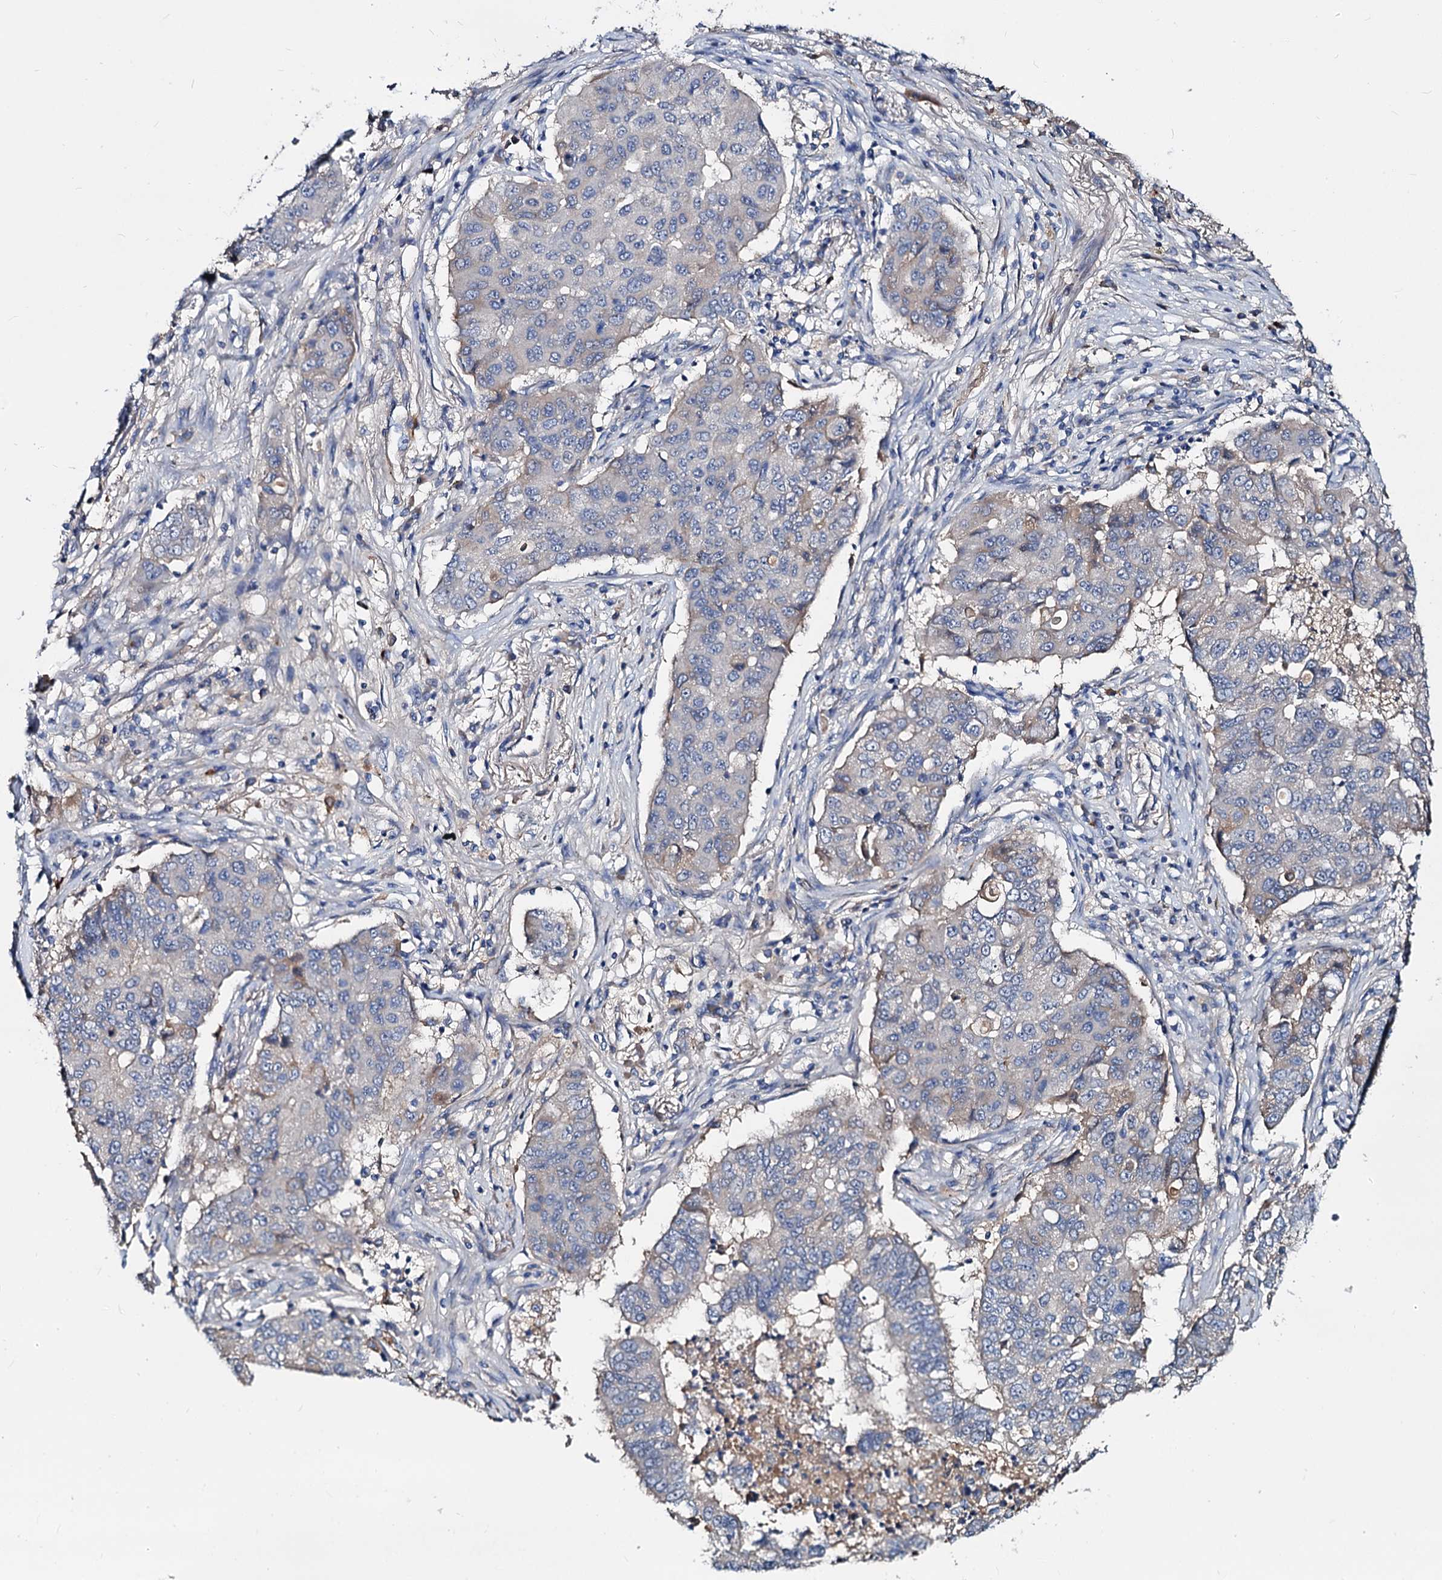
{"staining": {"intensity": "weak", "quantity": "<25%", "location": "cytoplasmic/membranous"}, "tissue": "lung cancer", "cell_type": "Tumor cells", "image_type": "cancer", "snomed": [{"axis": "morphology", "description": "Squamous cell carcinoma, NOS"}, {"axis": "topography", "description": "Lung"}], "caption": "IHC micrograph of neoplastic tissue: human squamous cell carcinoma (lung) stained with DAB (3,3'-diaminobenzidine) demonstrates no significant protein positivity in tumor cells.", "gene": "ACY3", "patient": {"sex": "male", "age": 74}}